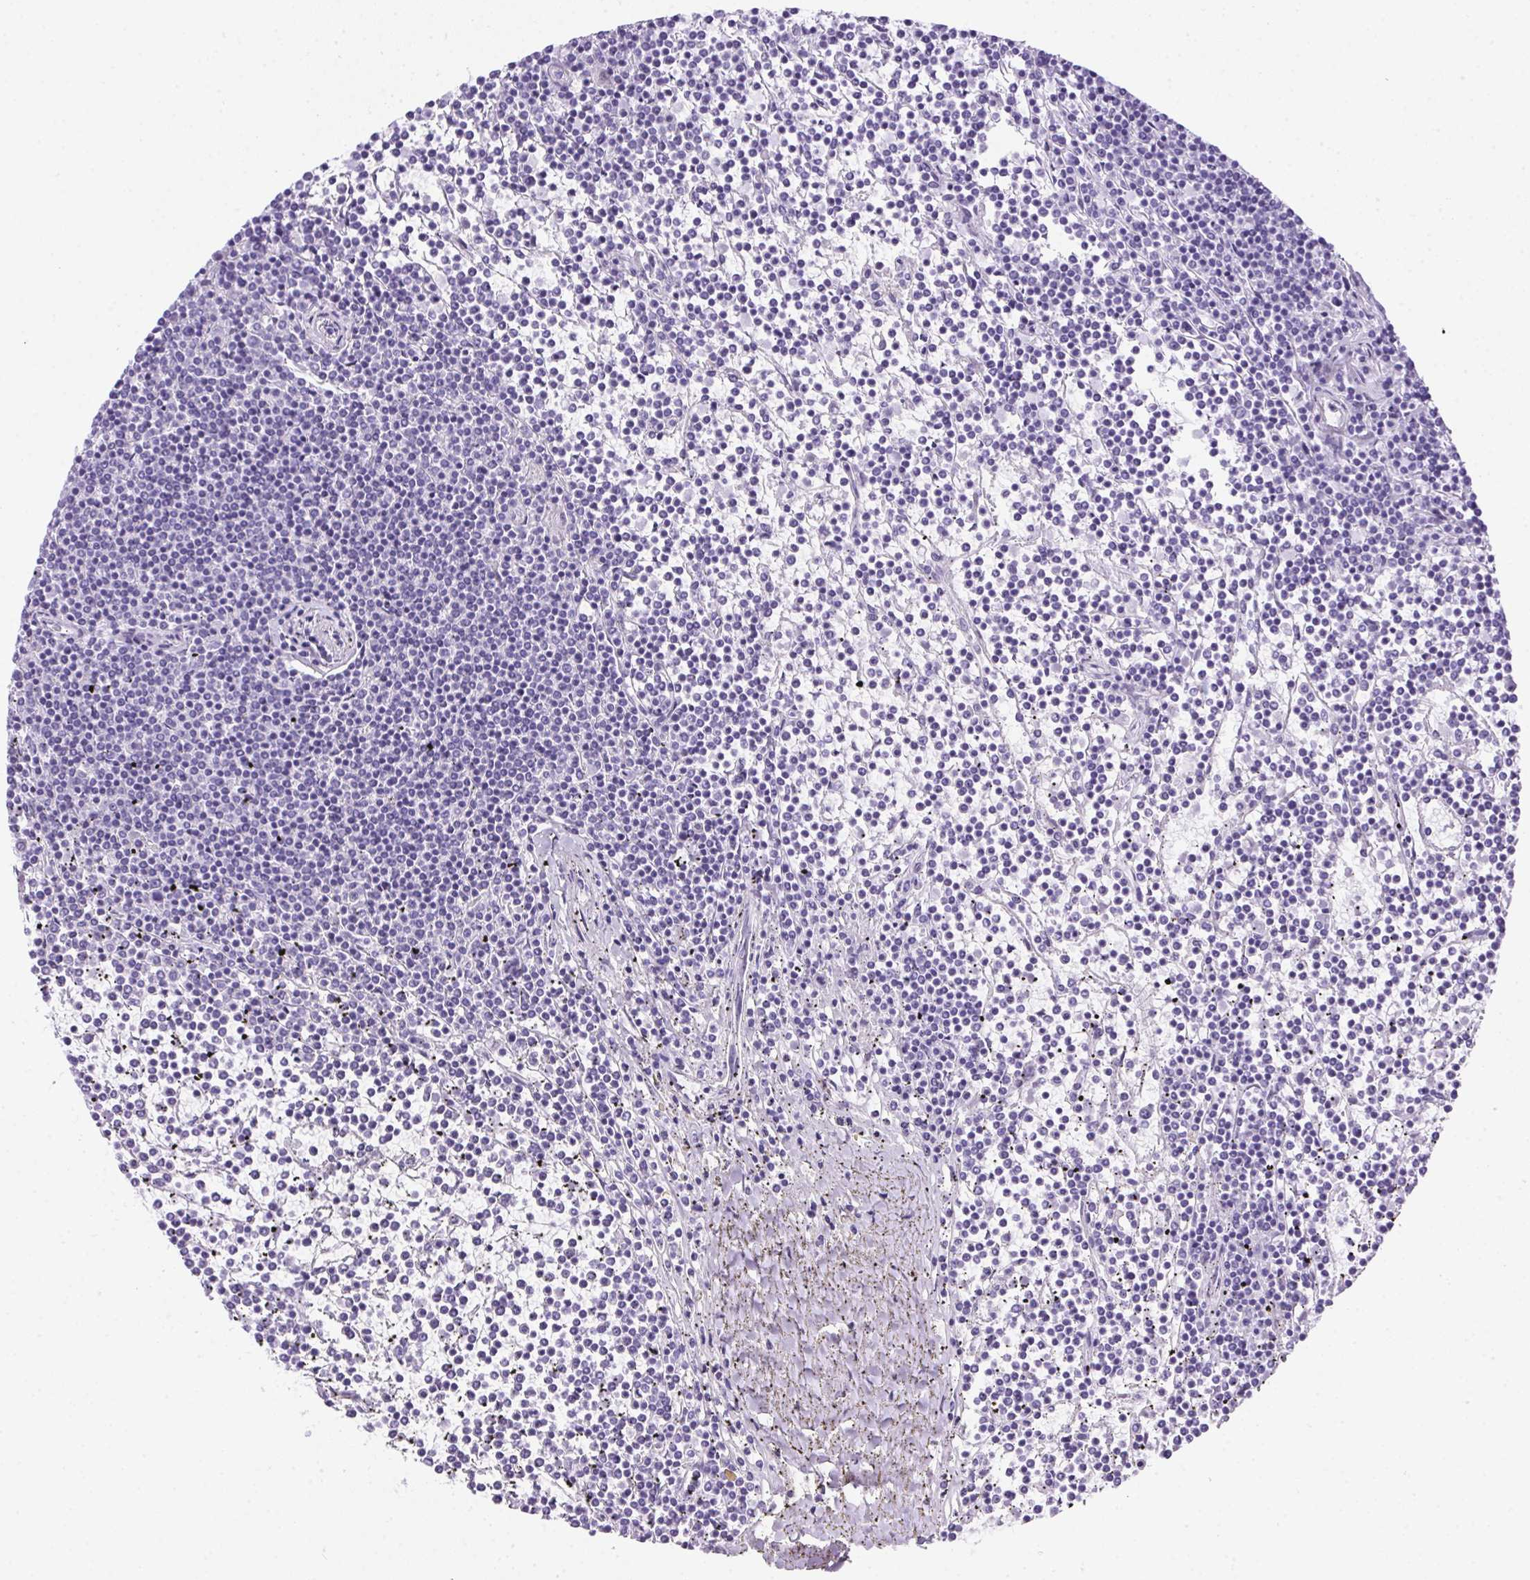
{"staining": {"intensity": "negative", "quantity": "none", "location": "none"}, "tissue": "lymphoma", "cell_type": "Tumor cells", "image_type": "cancer", "snomed": [{"axis": "morphology", "description": "Malignant lymphoma, non-Hodgkin's type, Low grade"}, {"axis": "topography", "description": "Spleen"}], "caption": "IHC of human low-grade malignant lymphoma, non-Hodgkin's type demonstrates no staining in tumor cells. (IHC, brightfield microscopy, high magnification).", "gene": "SPACA5B", "patient": {"sex": "female", "age": 19}}